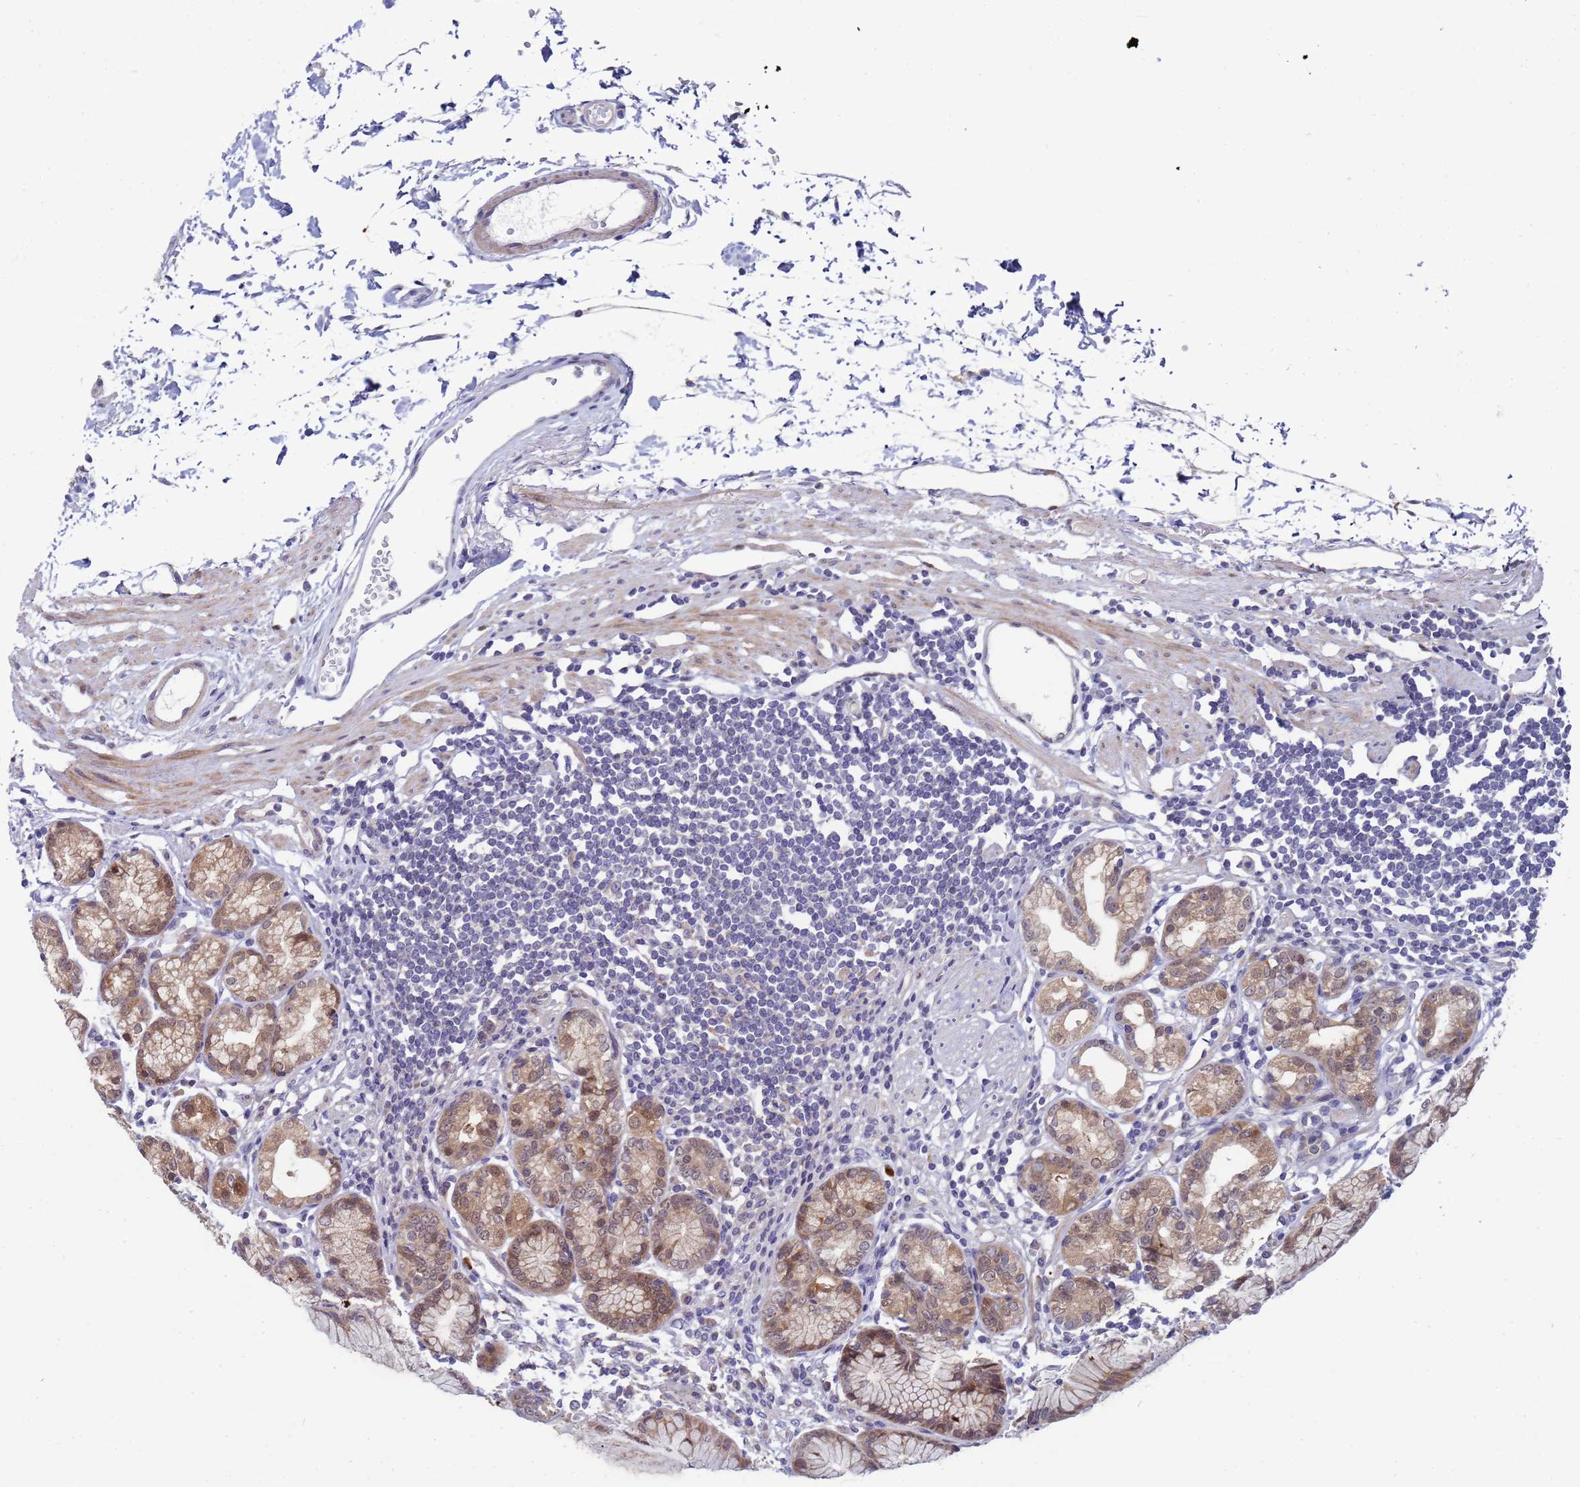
{"staining": {"intensity": "moderate", "quantity": ">75%", "location": "cytoplasmic/membranous,nuclear"}, "tissue": "stomach", "cell_type": "Glandular cells", "image_type": "normal", "snomed": [{"axis": "morphology", "description": "Normal tissue, NOS"}, {"axis": "topography", "description": "Stomach"}], "caption": "Immunohistochemistry (IHC) of benign stomach demonstrates medium levels of moderate cytoplasmic/membranous,nuclear positivity in approximately >75% of glandular cells.", "gene": "ENOSF1", "patient": {"sex": "female", "age": 57}}